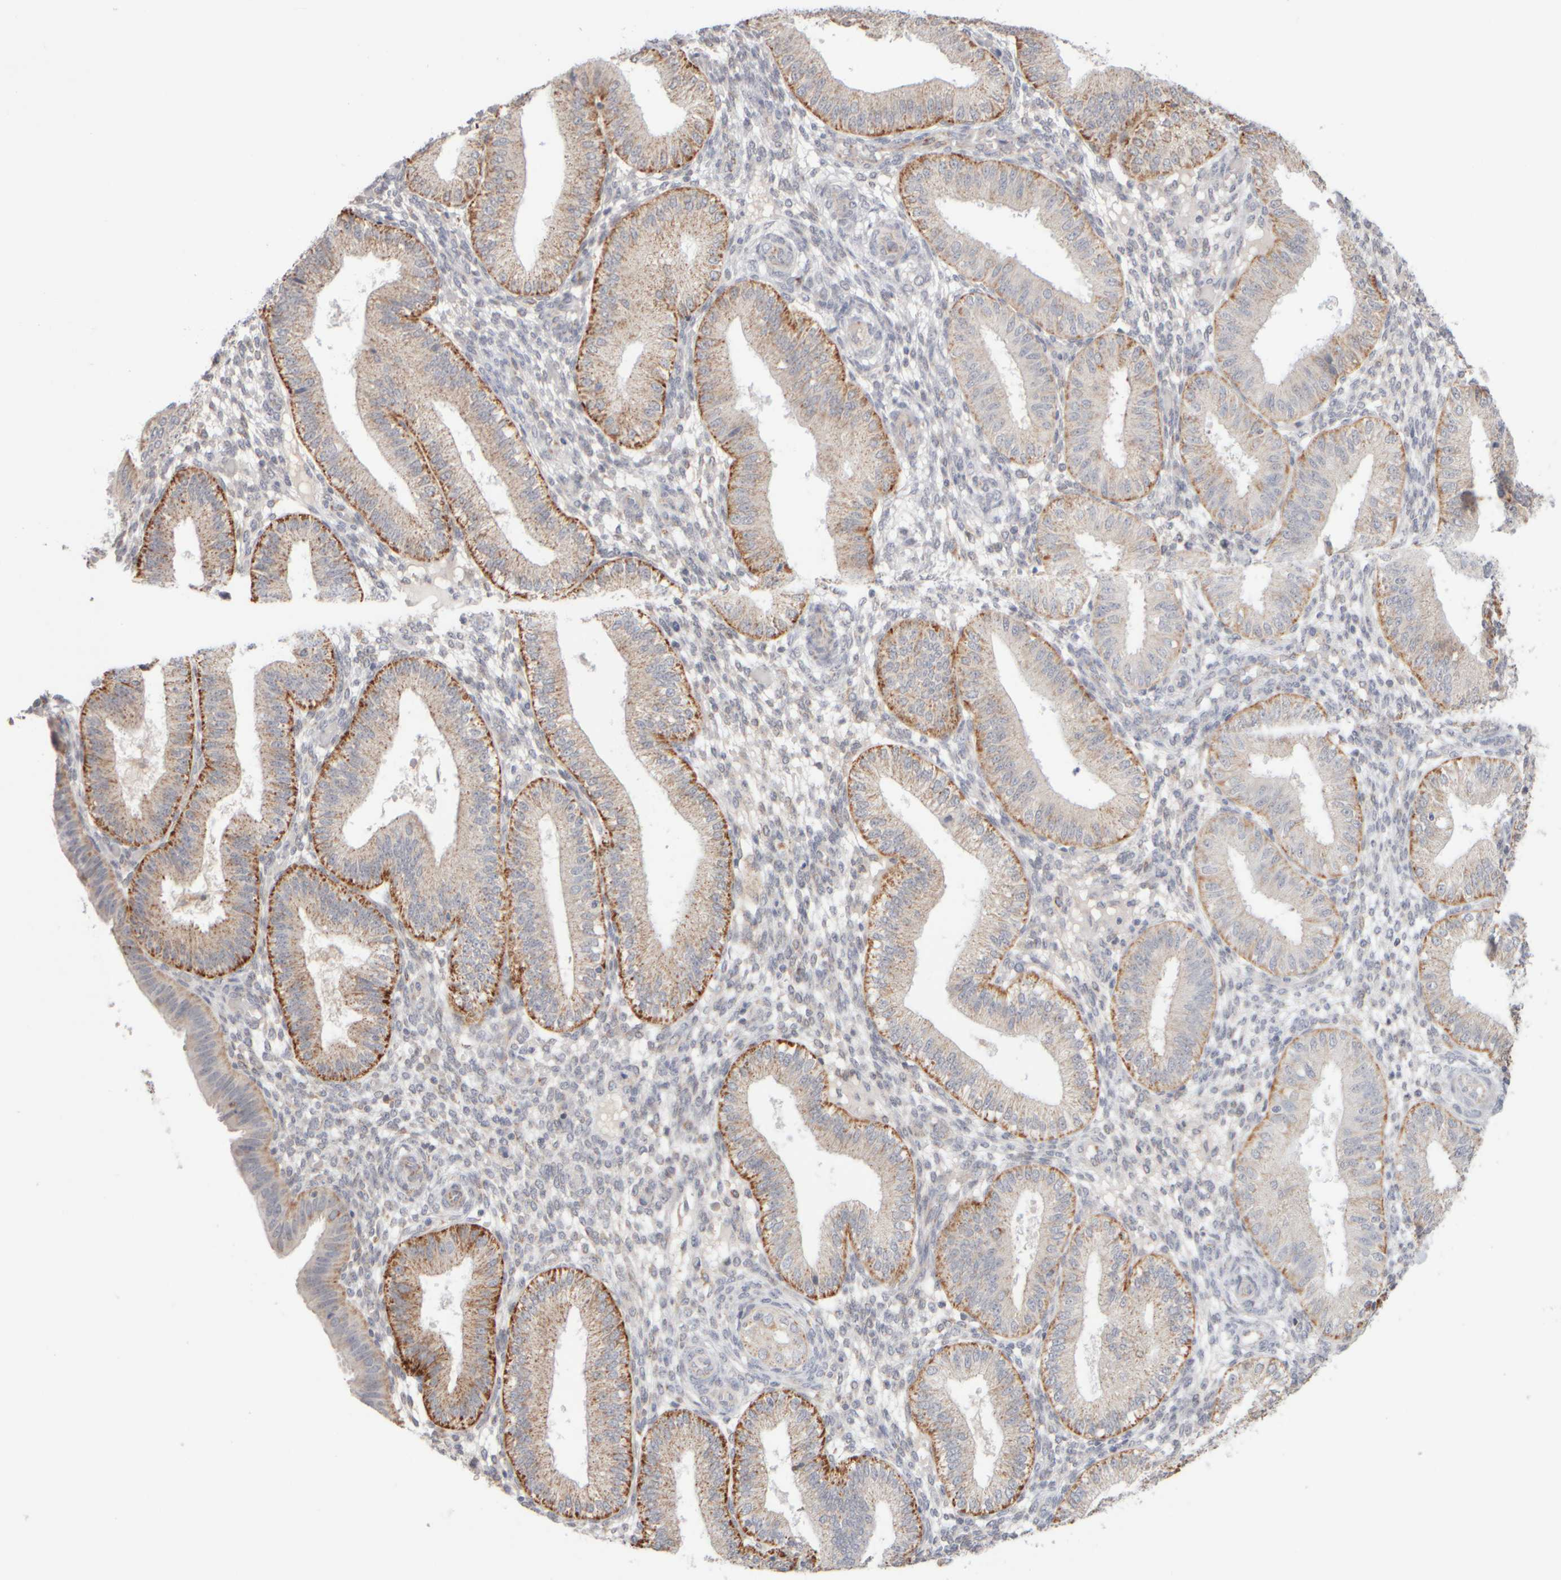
{"staining": {"intensity": "weak", "quantity": "<25%", "location": "cytoplasmic/membranous"}, "tissue": "endometrium", "cell_type": "Cells in endometrial stroma", "image_type": "normal", "snomed": [{"axis": "morphology", "description": "Normal tissue, NOS"}, {"axis": "topography", "description": "Endometrium"}], "caption": "IHC photomicrograph of benign endometrium: endometrium stained with DAB (3,3'-diaminobenzidine) reveals no significant protein positivity in cells in endometrial stroma. (DAB (3,3'-diaminobenzidine) IHC, high magnification).", "gene": "ZNF112", "patient": {"sex": "female", "age": 39}}